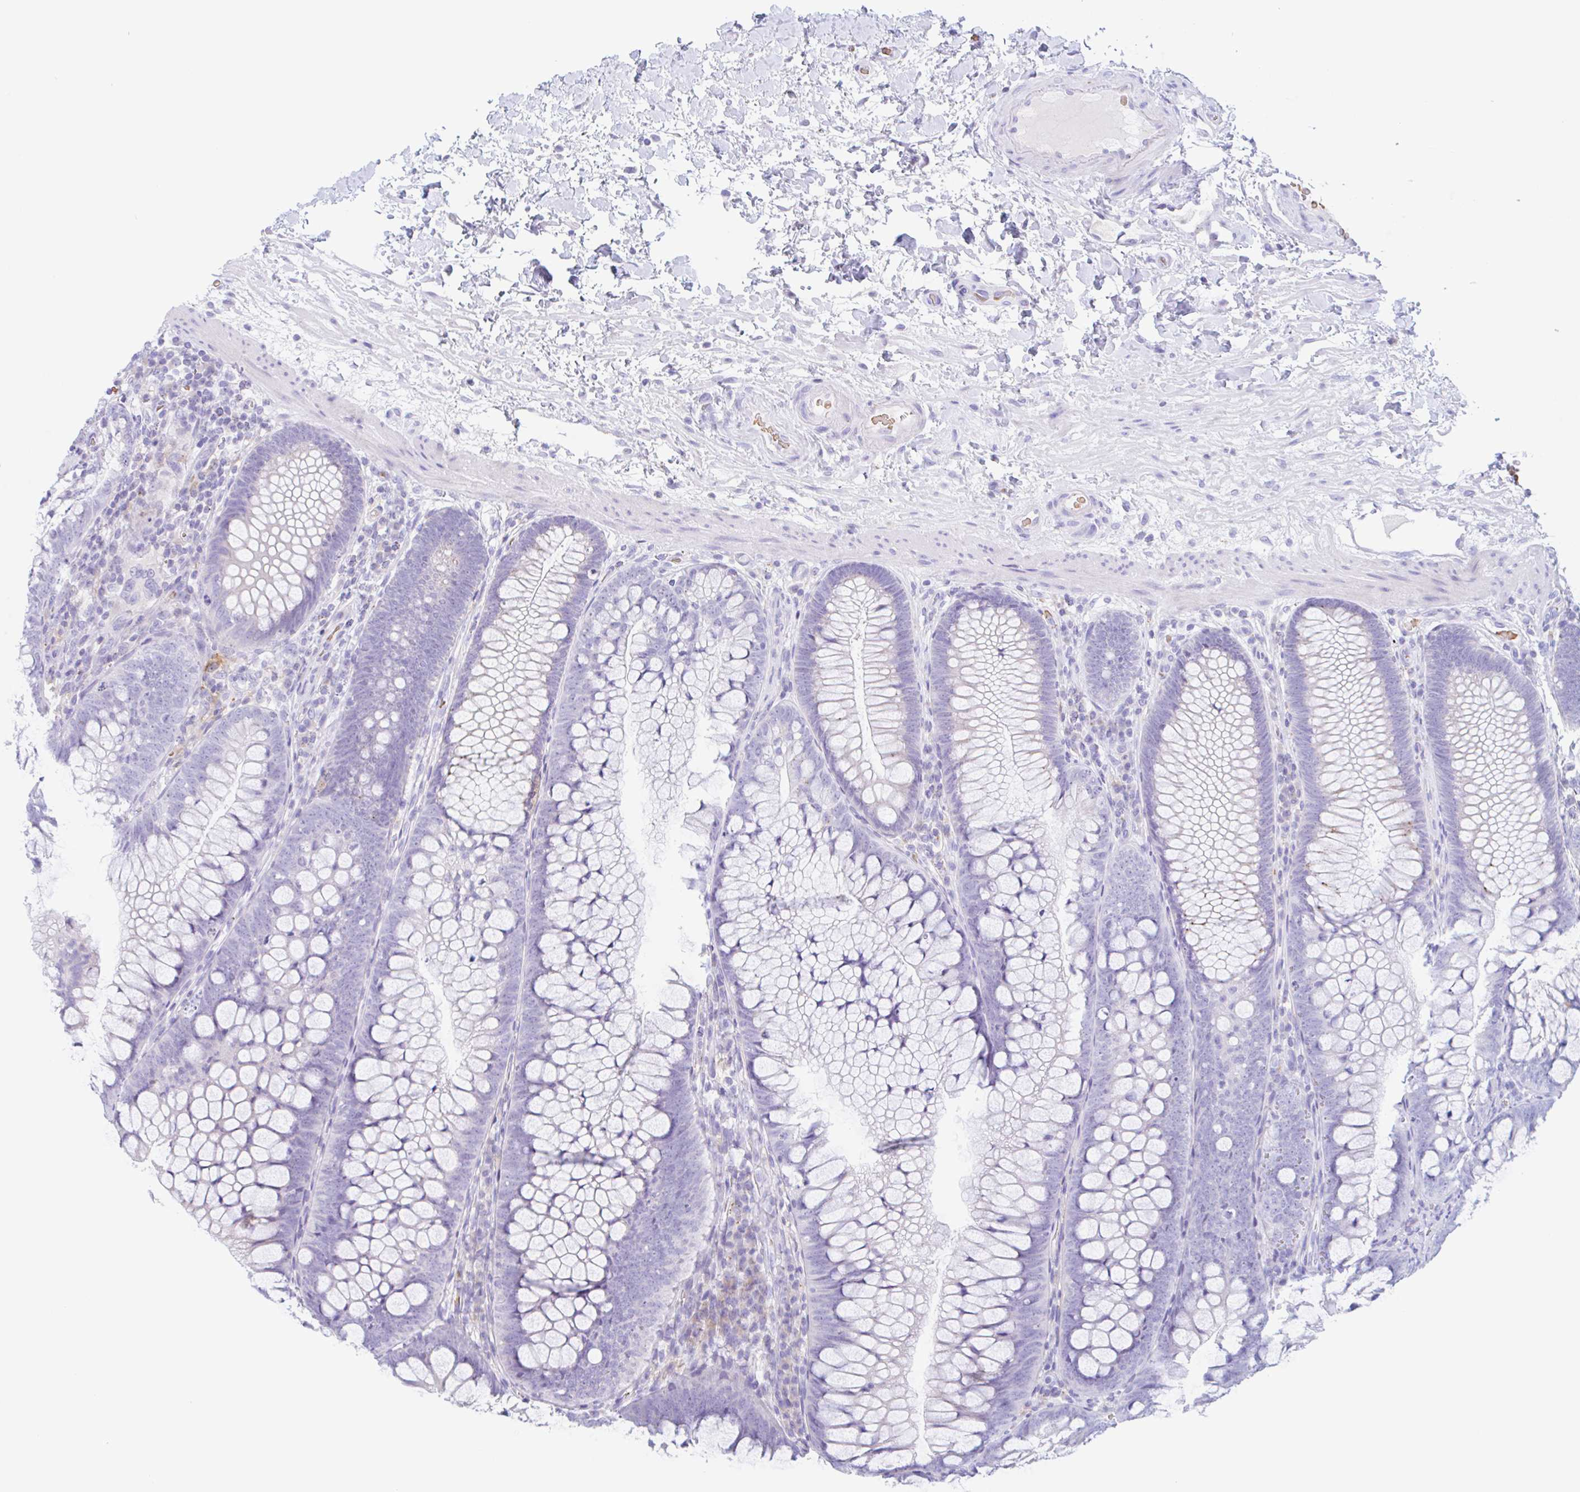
{"staining": {"intensity": "negative", "quantity": "none", "location": "none"}, "tissue": "colon", "cell_type": "Endothelial cells", "image_type": "normal", "snomed": [{"axis": "morphology", "description": "Normal tissue, NOS"}, {"axis": "morphology", "description": "Adenoma, NOS"}, {"axis": "topography", "description": "Soft tissue"}, {"axis": "topography", "description": "Colon"}], "caption": "Immunohistochemistry (IHC) image of normal colon: colon stained with DAB (3,3'-diaminobenzidine) exhibits no significant protein staining in endothelial cells. (DAB immunohistochemistry with hematoxylin counter stain).", "gene": "ANKRD9", "patient": {"sex": "male", "age": 47}}